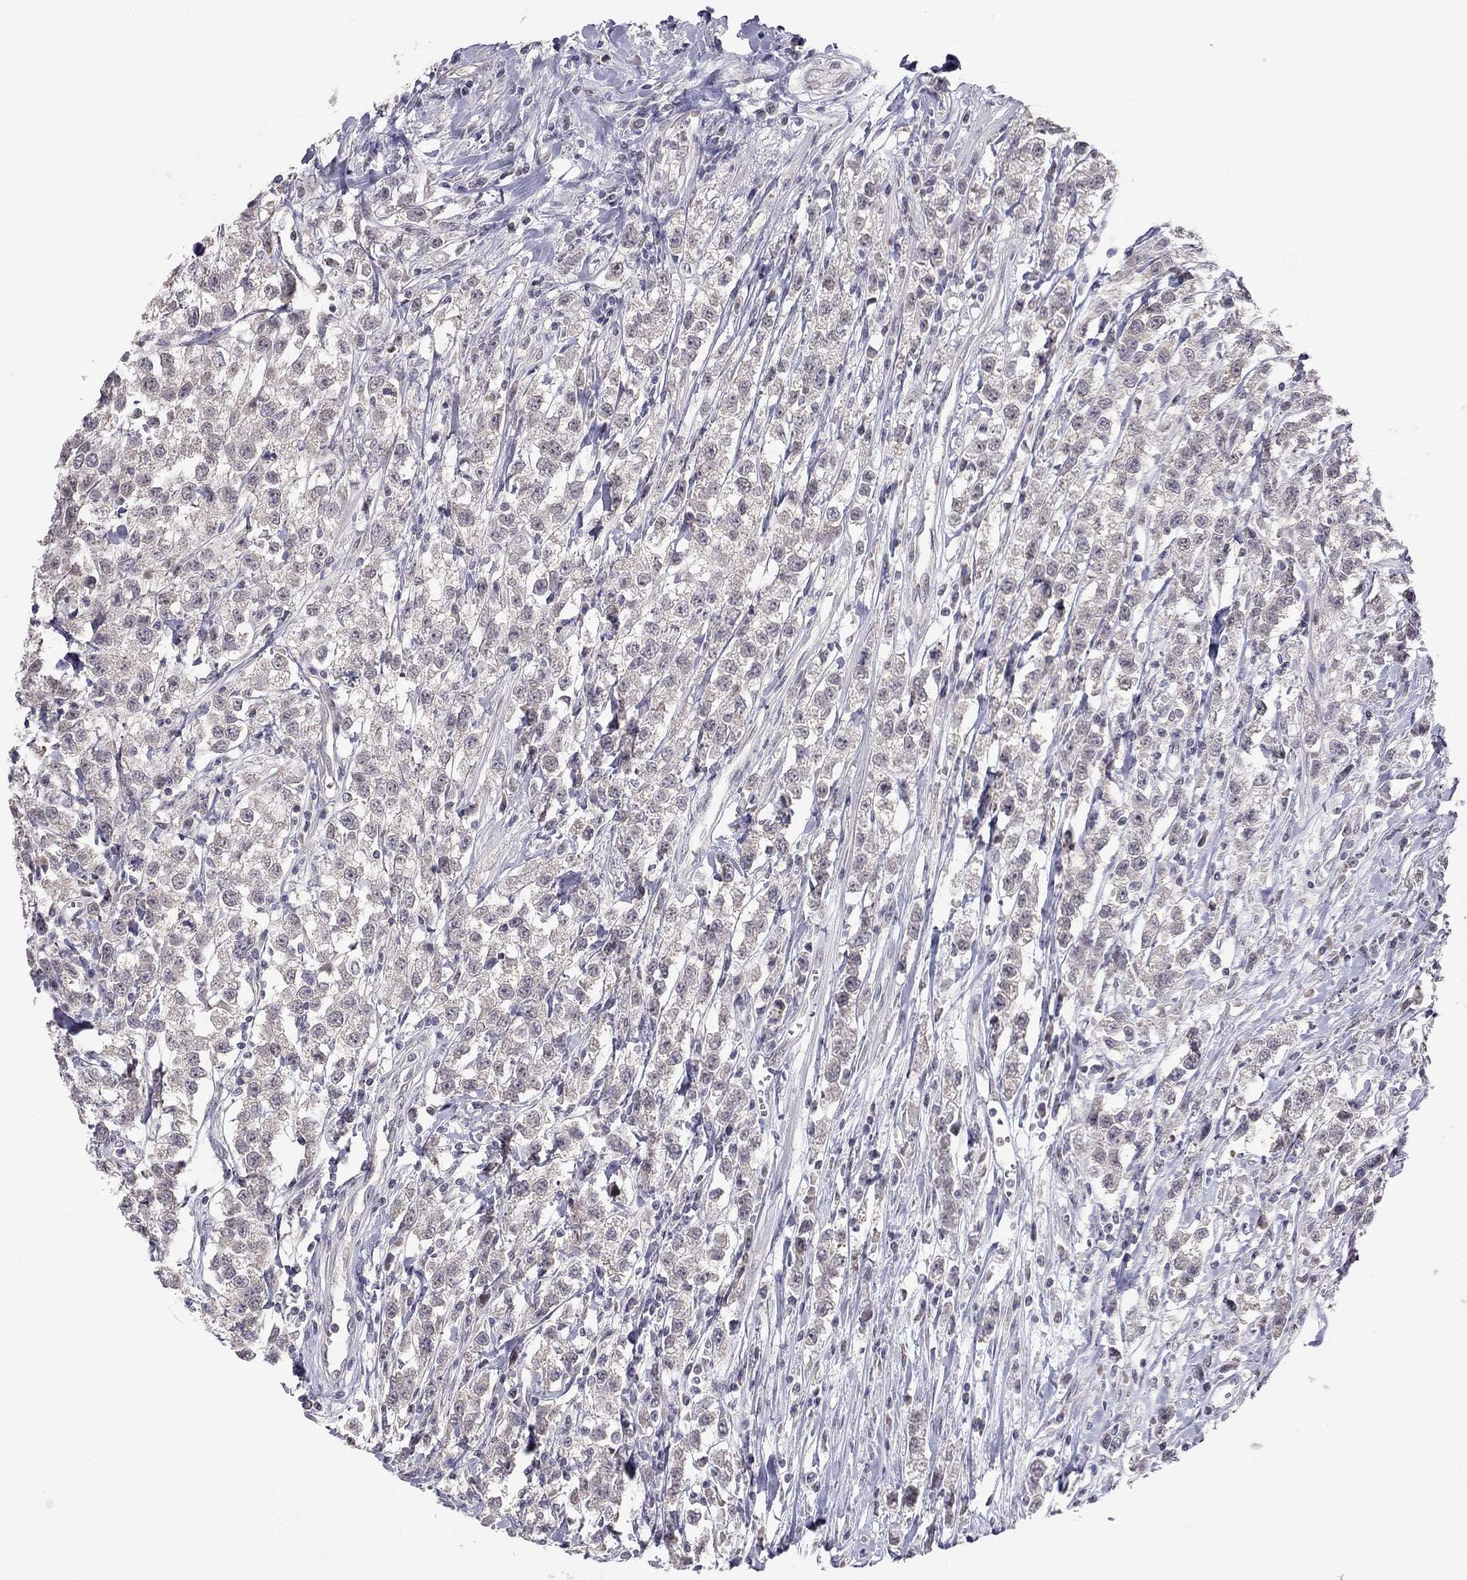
{"staining": {"intensity": "negative", "quantity": "none", "location": "none"}, "tissue": "testis cancer", "cell_type": "Tumor cells", "image_type": "cancer", "snomed": [{"axis": "morphology", "description": "Seminoma, NOS"}, {"axis": "topography", "description": "Testis"}], "caption": "This is an immunohistochemistry histopathology image of human testis seminoma. There is no expression in tumor cells.", "gene": "HSF2BP", "patient": {"sex": "male", "age": 59}}